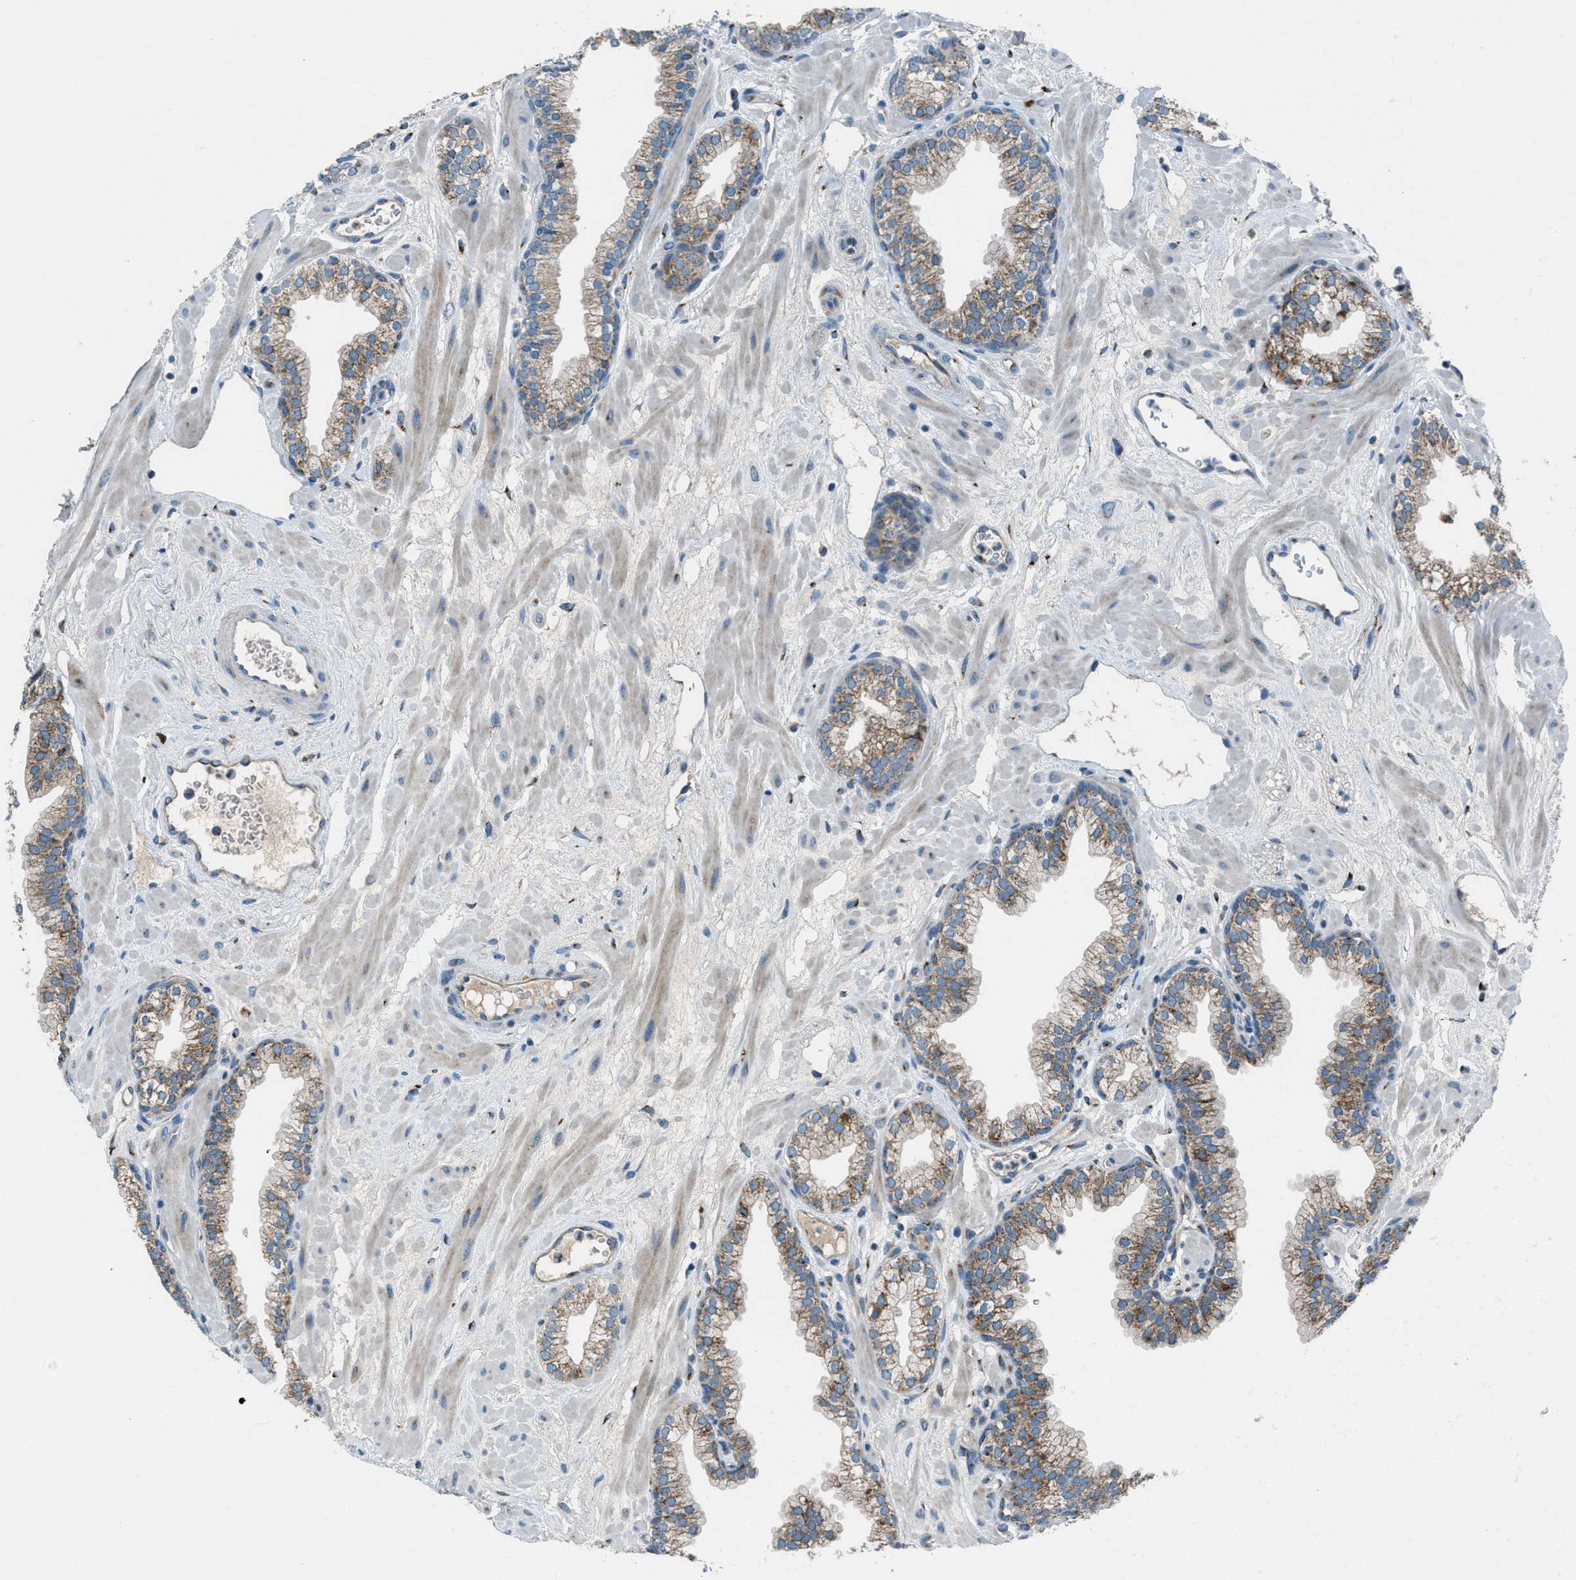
{"staining": {"intensity": "weak", "quantity": ">75%", "location": "cytoplasmic/membranous"}, "tissue": "prostate", "cell_type": "Glandular cells", "image_type": "normal", "snomed": [{"axis": "morphology", "description": "Normal tissue, NOS"}, {"axis": "morphology", "description": "Urothelial carcinoma, Low grade"}, {"axis": "topography", "description": "Urinary bladder"}, {"axis": "topography", "description": "Prostate"}], "caption": "The photomicrograph displays a brown stain indicating the presence of a protein in the cytoplasmic/membranous of glandular cells in prostate. (DAB (3,3'-diaminobenzidine) IHC with brightfield microscopy, high magnification).", "gene": "BCKDK", "patient": {"sex": "male", "age": 60}}